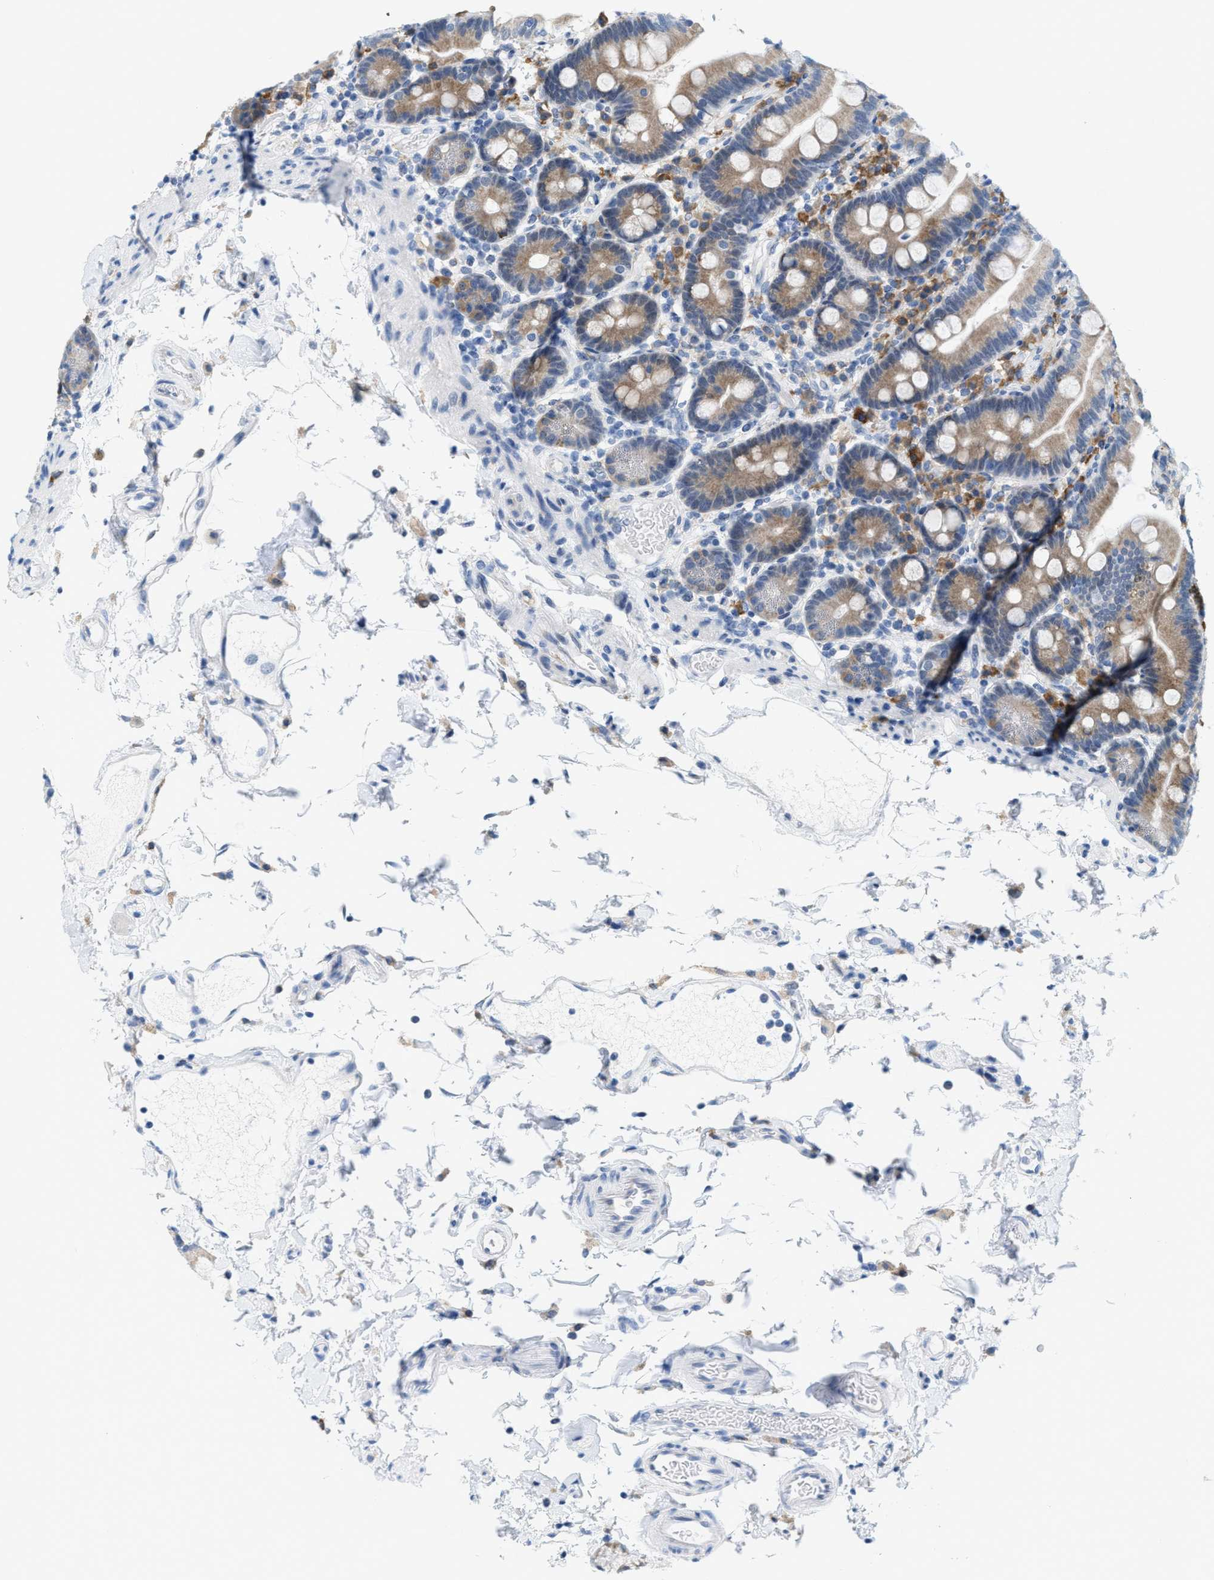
{"staining": {"intensity": "weak", "quantity": "25%-75%", "location": "cytoplasmic/membranous"}, "tissue": "duodenum", "cell_type": "Glandular cells", "image_type": "normal", "snomed": [{"axis": "morphology", "description": "Normal tissue, NOS"}, {"axis": "topography", "description": "Small intestine, NOS"}], "caption": "DAB (3,3'-diaminobenzidine) immunohistochemical staining of normal human duodenum exhibits weak cytoplasmic/membranous protein staining in approximately 25%-75% of glandular cells.", "gene": "KIFC3", "patient": {"sex": "female", "age": 71}}